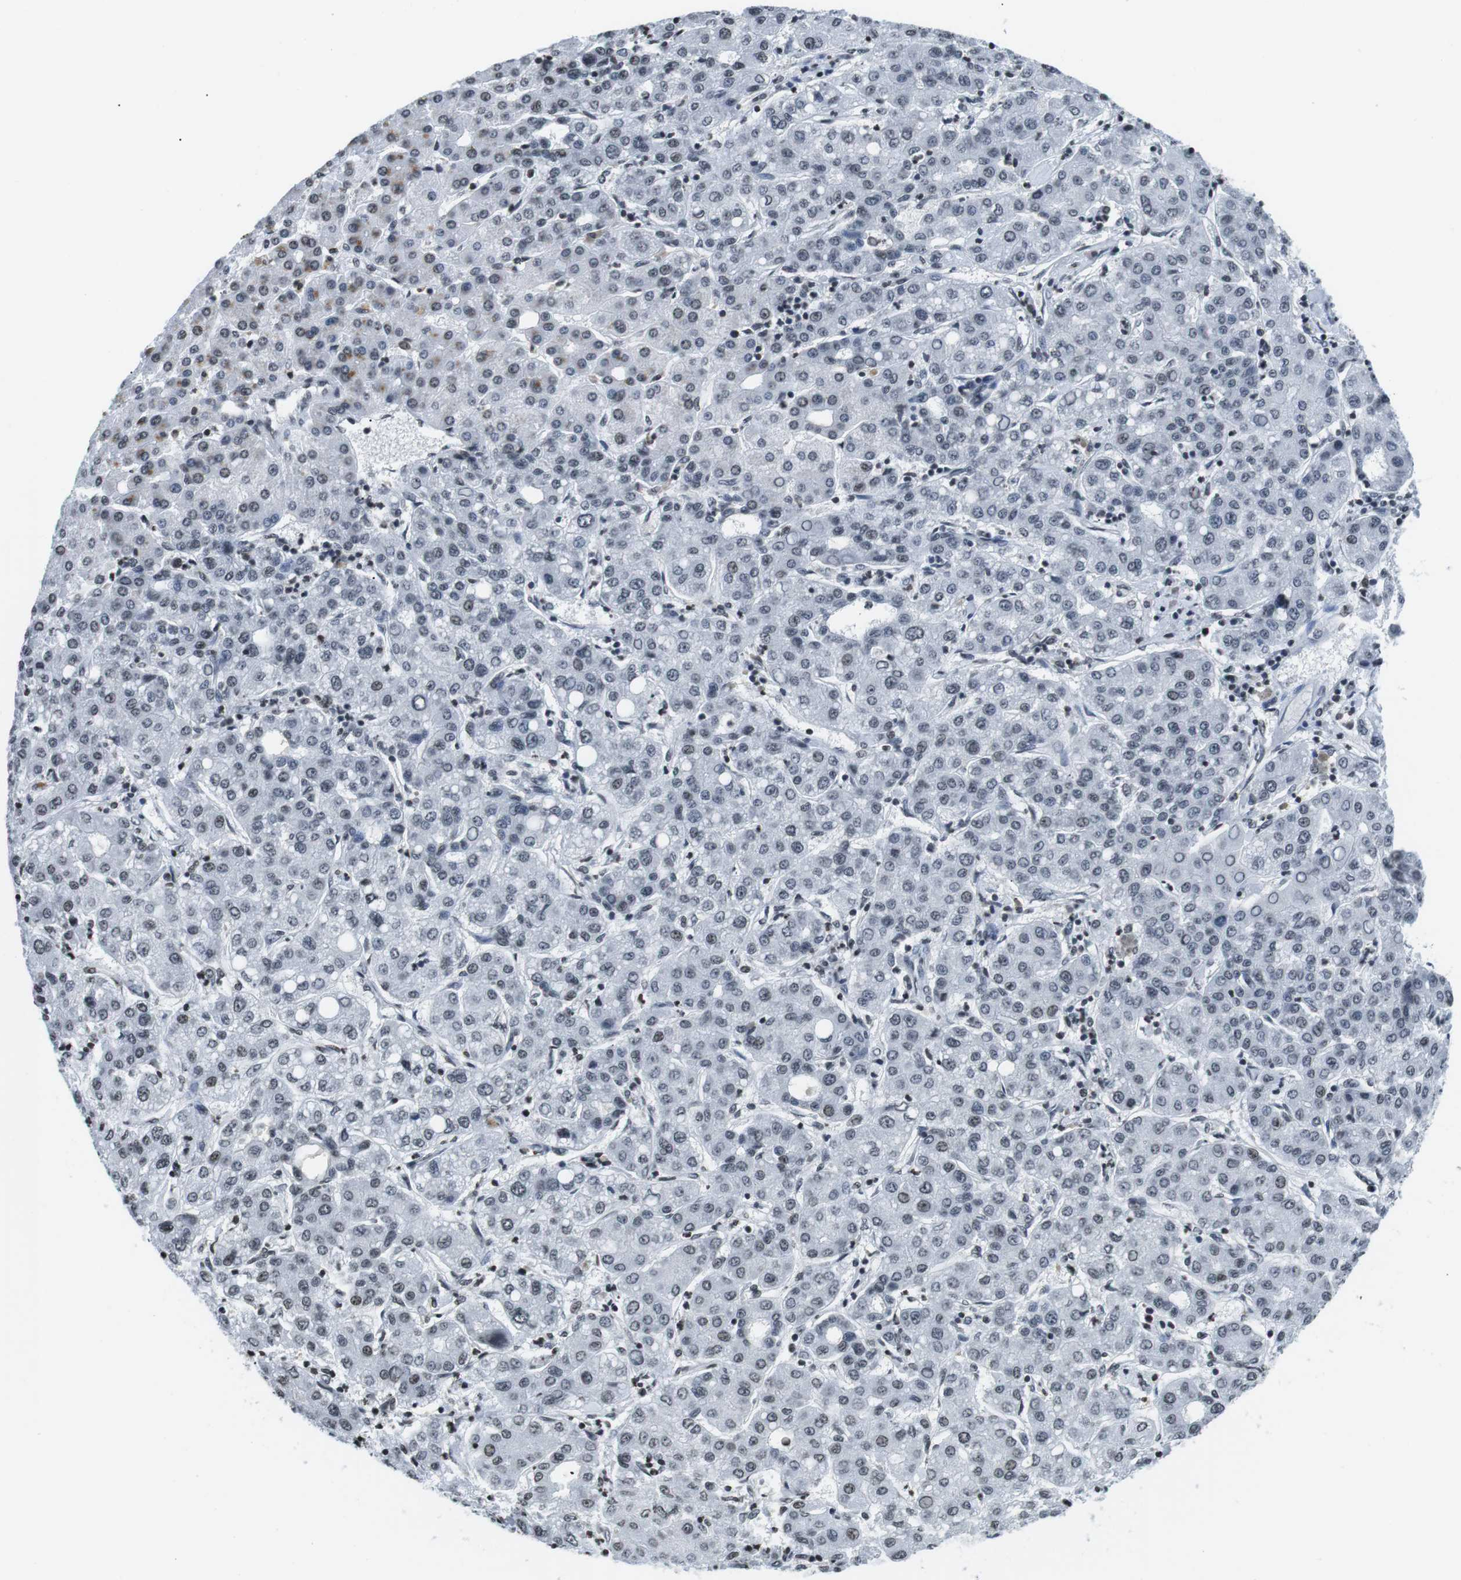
{"staining": {"intensity": "negative", "quantity": "none", "location": "none"}, "tissue": "liver cancer", "cell_type": "Tumor cells", "image_type": "cancer", "snomed": [{"axis": "morphology", "description": "Carcinoma, Hepatocellular, NOS"}, {"axis": "topography", "description": "Liver"}], "caption": "Immunohistochemical staining of liver cancer (hepatocellular carcinoma) displays no significant staining in tumor cells. (Immunohistochemistry, brightfield microscopy, high magnification).", "gene": "E2F2", "patient": {"sex": "male", "age": 65}}